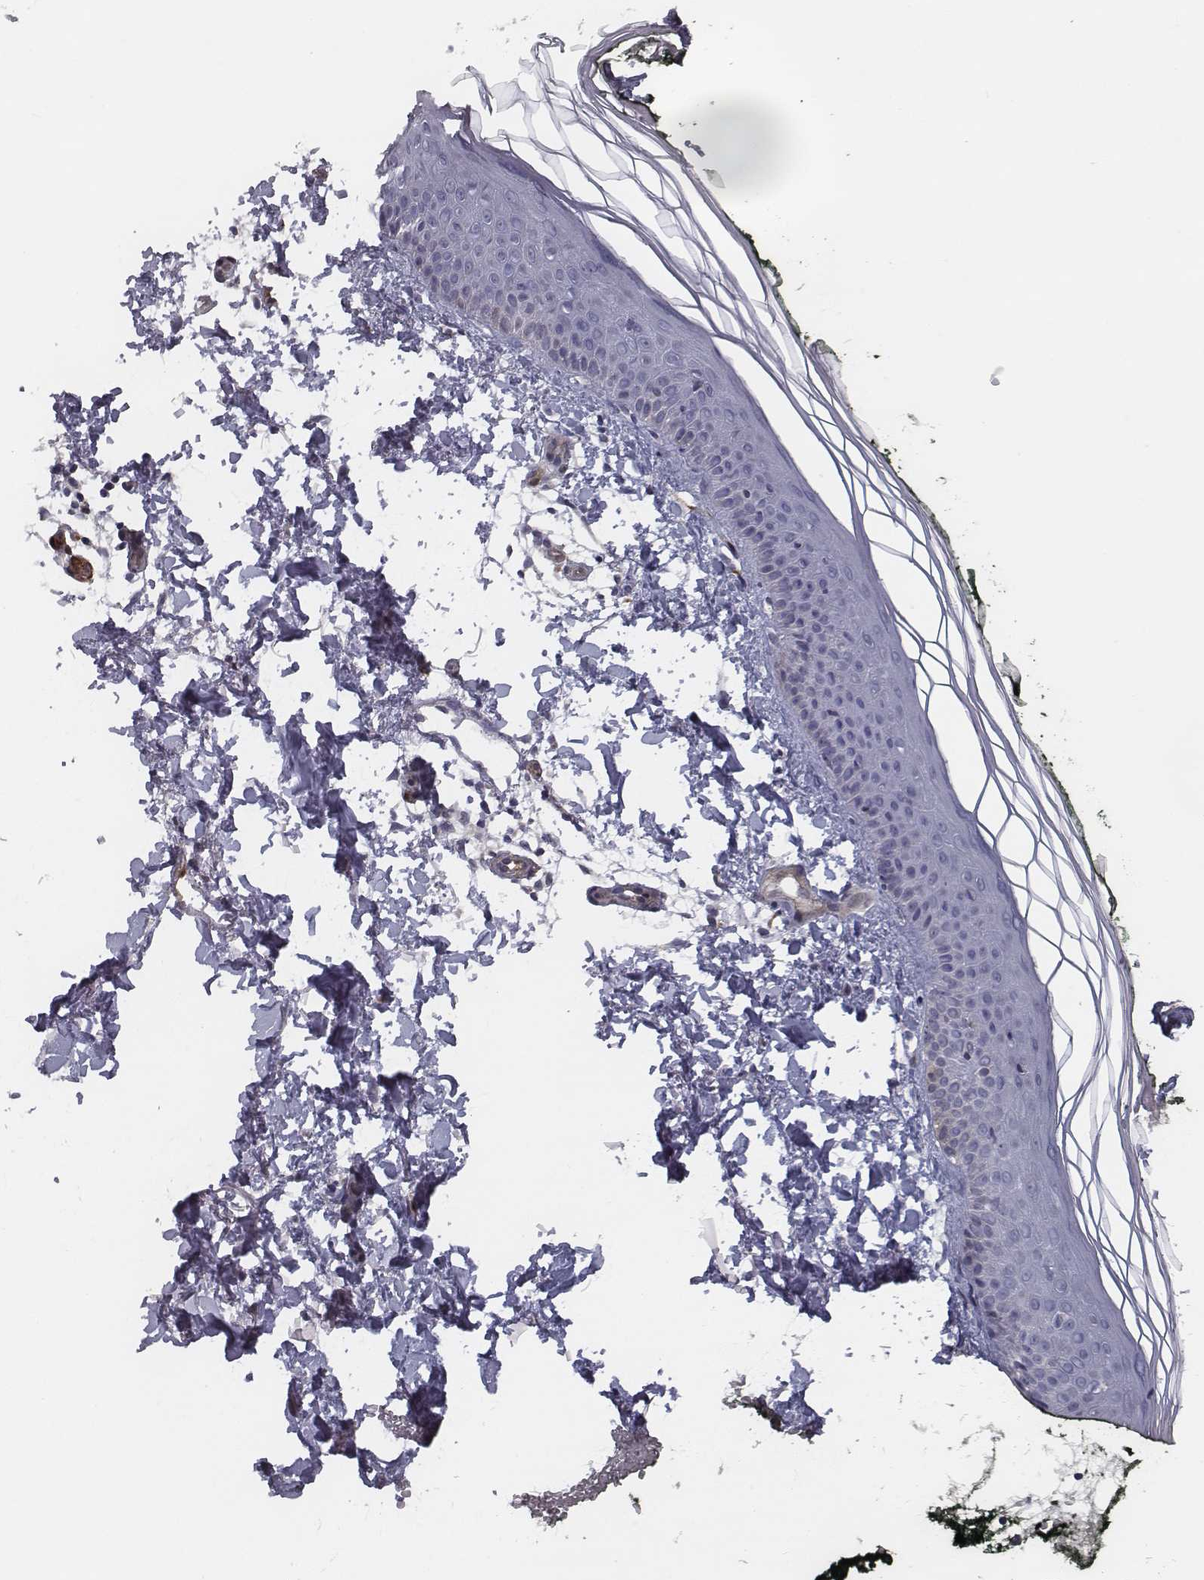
{"staining": {"intensity": "negative", "quantity": "none", "location": "none"}, "tissue": "skin", "cell_type": "Fibroblasts", "image_type": "normal", "snomed": [{"axis": "morphology", "description": "Normal tissue, NOS"}, {"axis": "topography", "description": "Skin"}], "caption": "Immunohistochemical staining of normal human skin shows no significant expression in fibroblasts. (DAB immunohistochemistry (IHC) visualized using brightfield microscopy, high magnification).", "gene": "ISYNA1", "patient": {"sex": "female", "age": 62}}